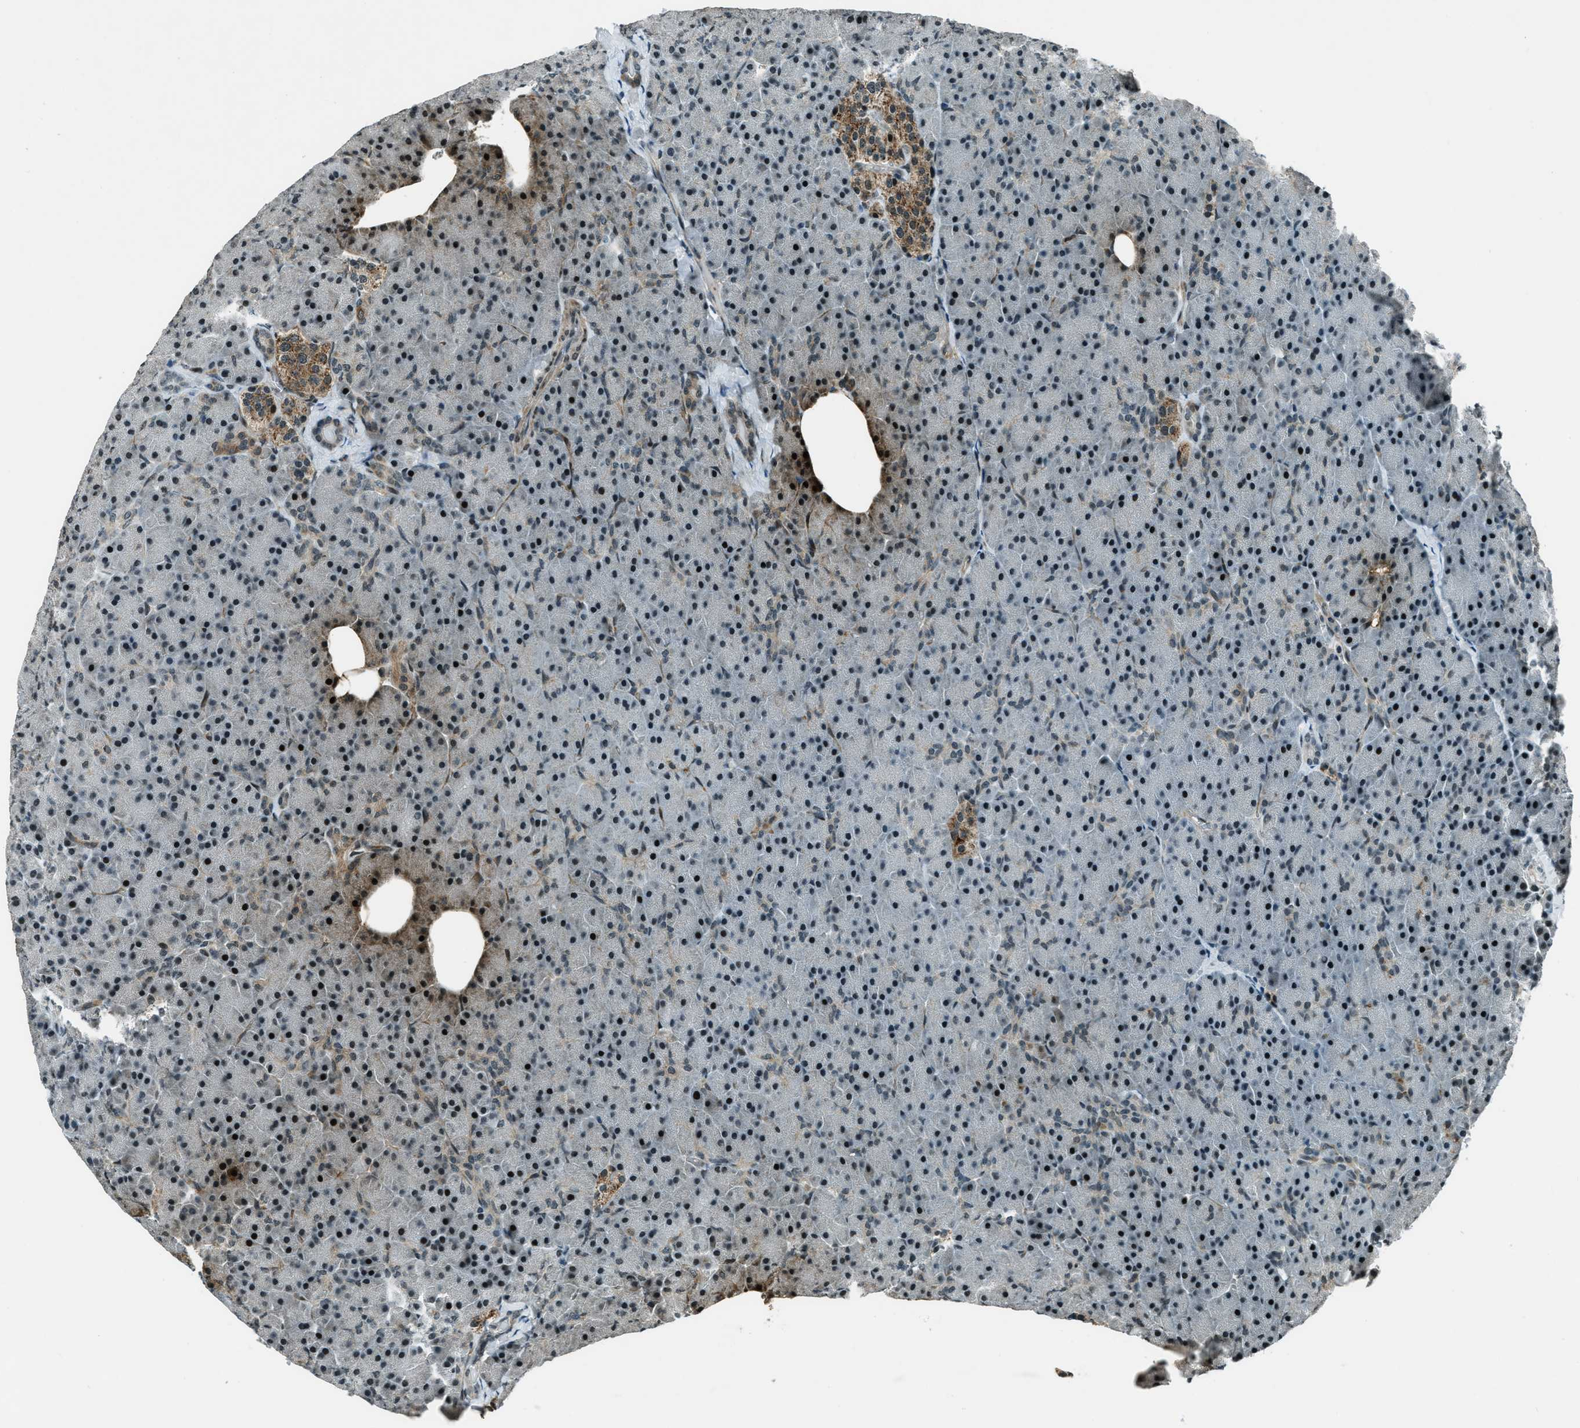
{"staining": {"intensity": "strong", "quantity": "<25%", "location": "cytoplasmic/membranous,nuclear"}, "tissue": "pancreas", "cell_type": "Exocrine glandular cells", "image_type": "normal", "snomed": [{"axis": "morphology", "description": "Normal tissue, NOS"}, {"axis": "topography", "description": "Pancreas"}], "caption": "Immunohistochemistry (IHC) histopathology image of benign pancreas: human pancreas stained using IHC exhibits medium levels of strong protein expression localized specifically in the cytoplasmic/membranous,nuclear of exocrine glandular cells, appearing as a cytoplasmic/membranous,nuclear brown color.", "gene": "TARDBP", "patient": {"sex": "female", "age": 35}}